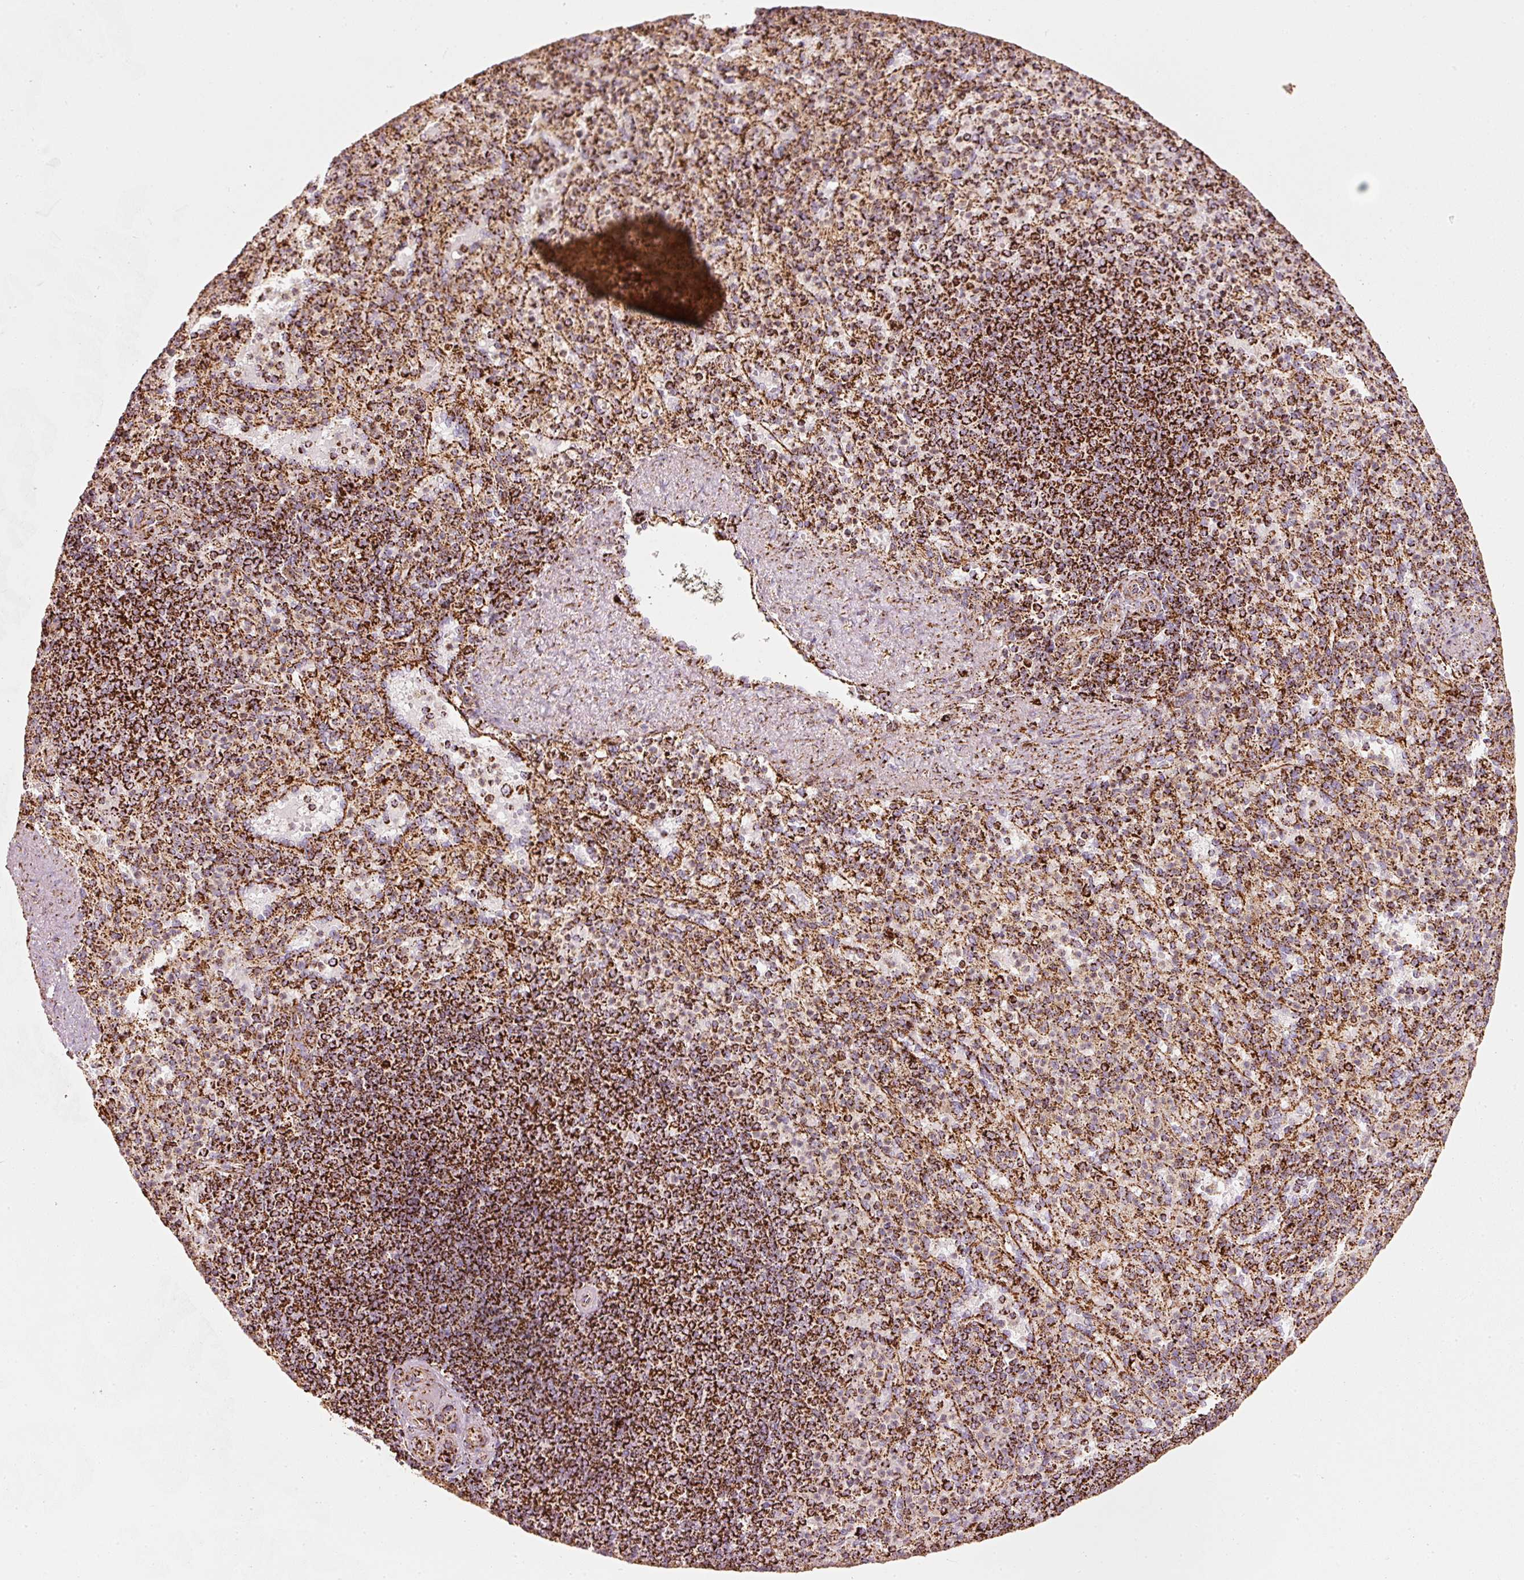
{"staining": {"intensity": "moderate", "quantity": ">75%", "location": "cytoplasmic/membranous"}, "tissue": "spleen", "cell_type": "Cells in red pulp", "image_type": "normal", "snomed": [{"axis": "morphology", "description": "Normal tissue, NOS"}, {"axis": "topography", "description": "Spleen"}], "caption": "Immunohistochemical staining of normal human spleen displays moderate cytoplasmic/membranous protein staining in about >75% of cells in red pulp.", "gene": "UQCRC1", "patient": {"sex": "female", "age": 74}}